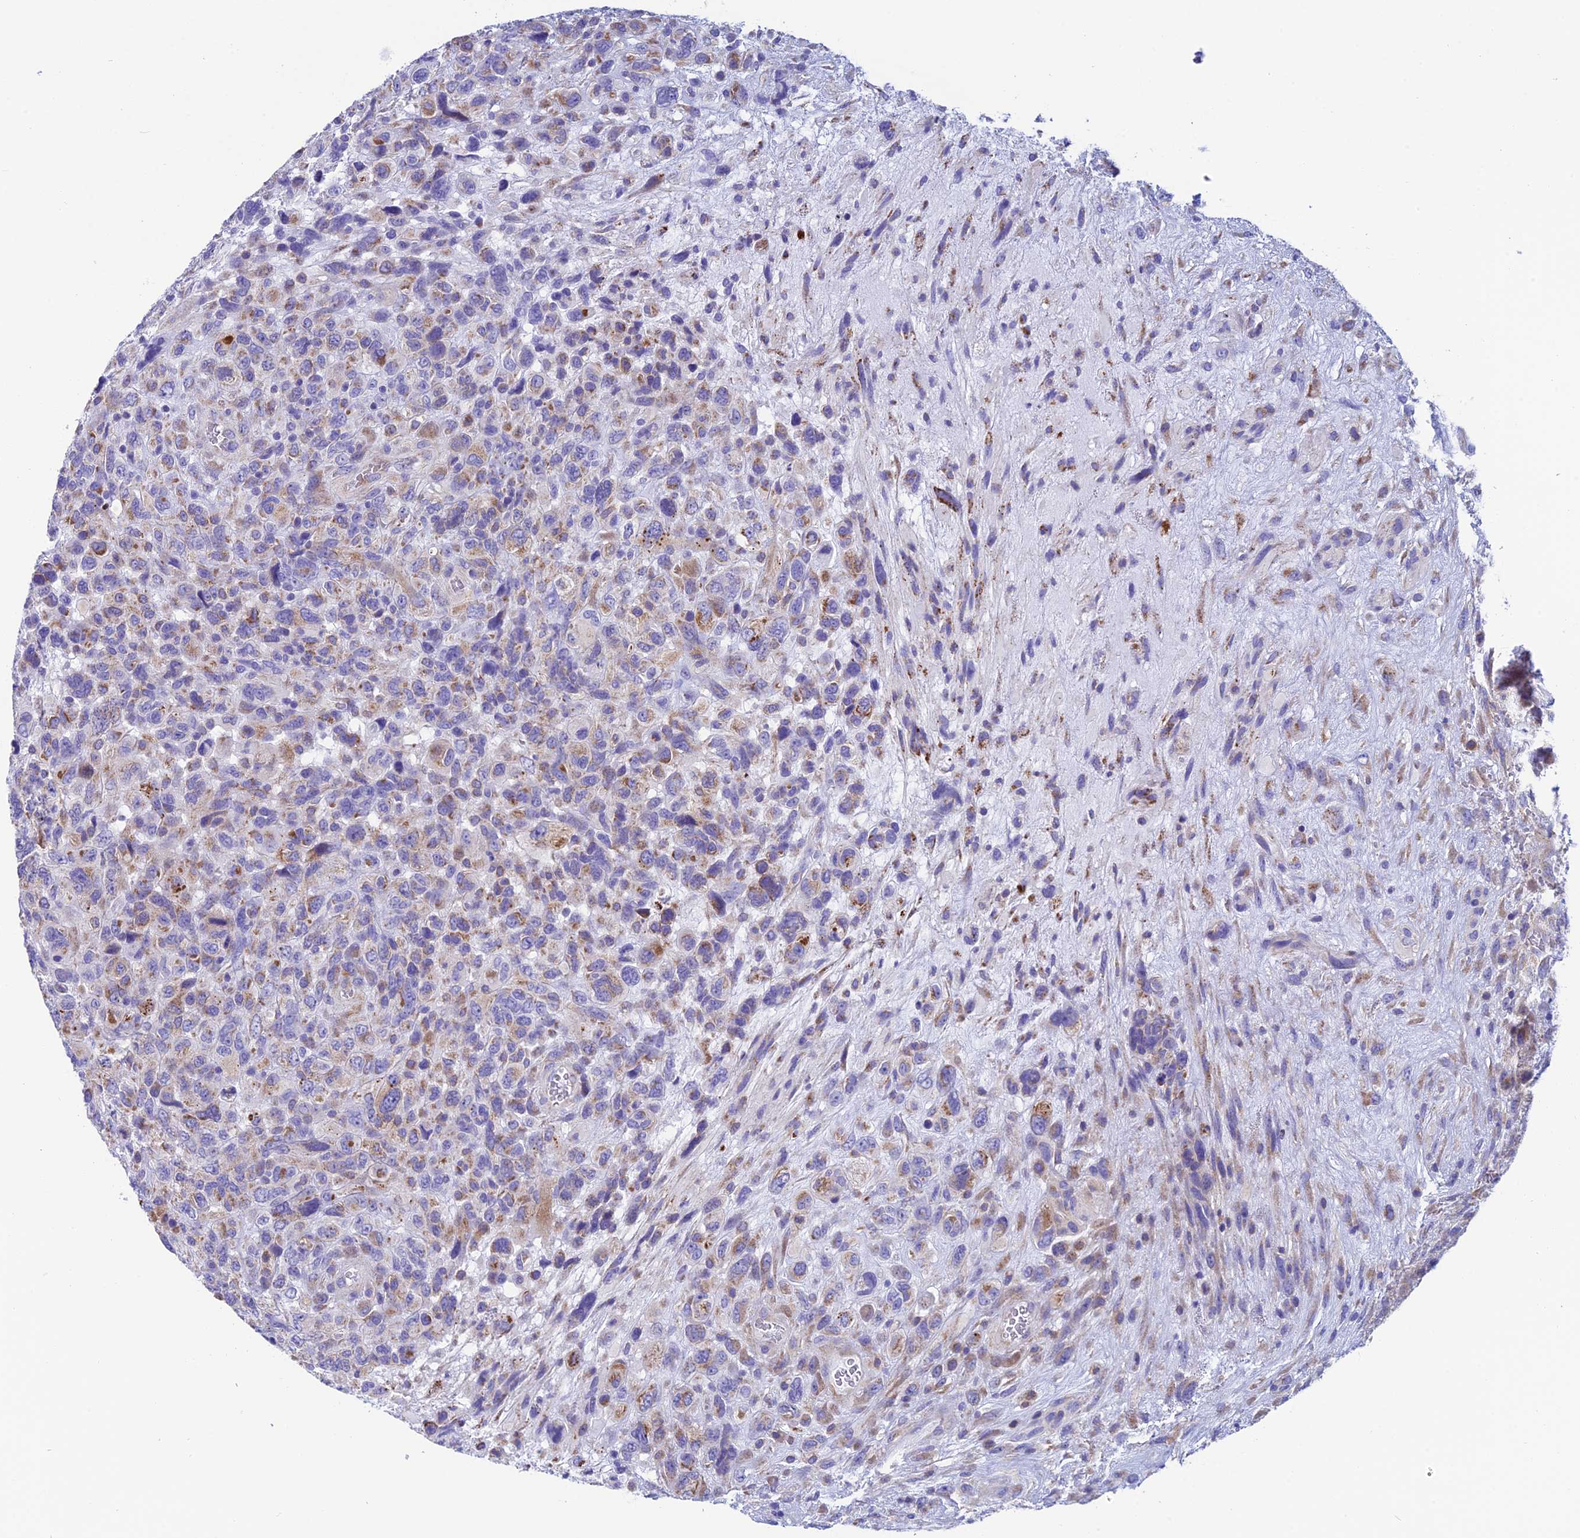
{"staining": {"intensity": "weak", "quantity": ">75%", "location": "cytoplasmic/membranous"}, "tissue": "glioma", "cell_type": "Tumor cells", "image_type": "cancer", "snomed": [{"axis": "morphology", "description": "Glioma, malignant, High grade"}, {"axis": "topography", "description": "Brain"}], "caption": "The image displays a brown stain indicating the presence of a protein in the cytoplasmic/membranous of tumor cells in malignant glioma (high-grade). The staining was performed using DAB (3,3'-diaminobenzidine), with brown indicating positive protein expression. Nuclei are stained blue with hematoxylin.", "gene": "REEP4", "patient": {"sex": "male", "age": 61}}